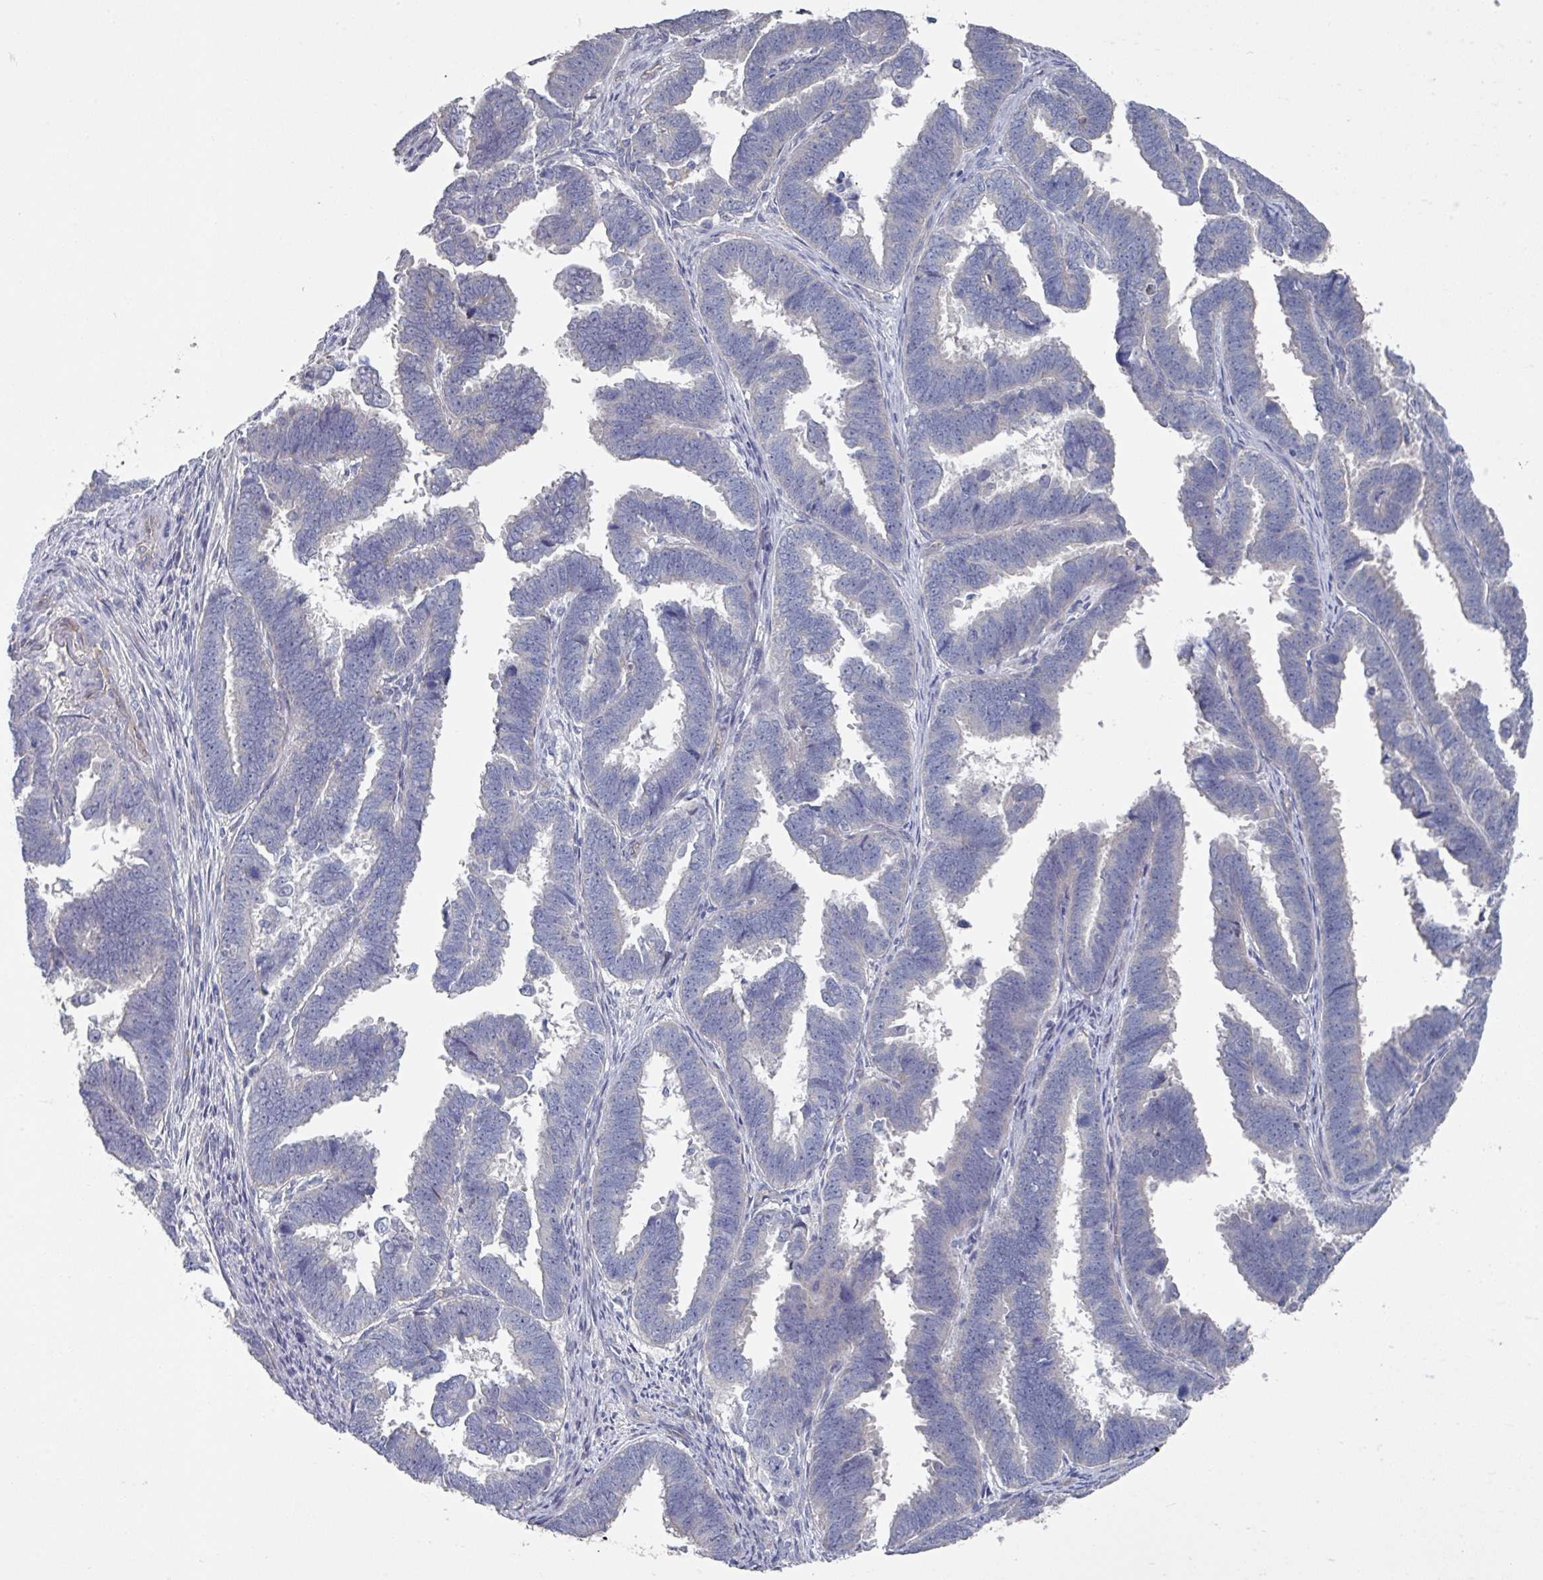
{"staining": {"intensity": "negative", "quantity": "none", "location": "none"}, "tissue": "endometrial cancer", "cell_type": "Tumor cells", "image_type": "cancer", "snomed": [{"axis": "morphology", "description": "Adenocarcinoma, NOS"}, {"axis": "topography", "description": "Endometrium"}], "caption": "This photomicrograph is of endometrial adenocarcinoma stained with immunohistochemistry (IHC) to label a protein in brown with the nuclei are counter-stained blue. There is no positivity in tumor cells.", "gene": "EFL1", "patient": {"sex": "female", "age": 75}}